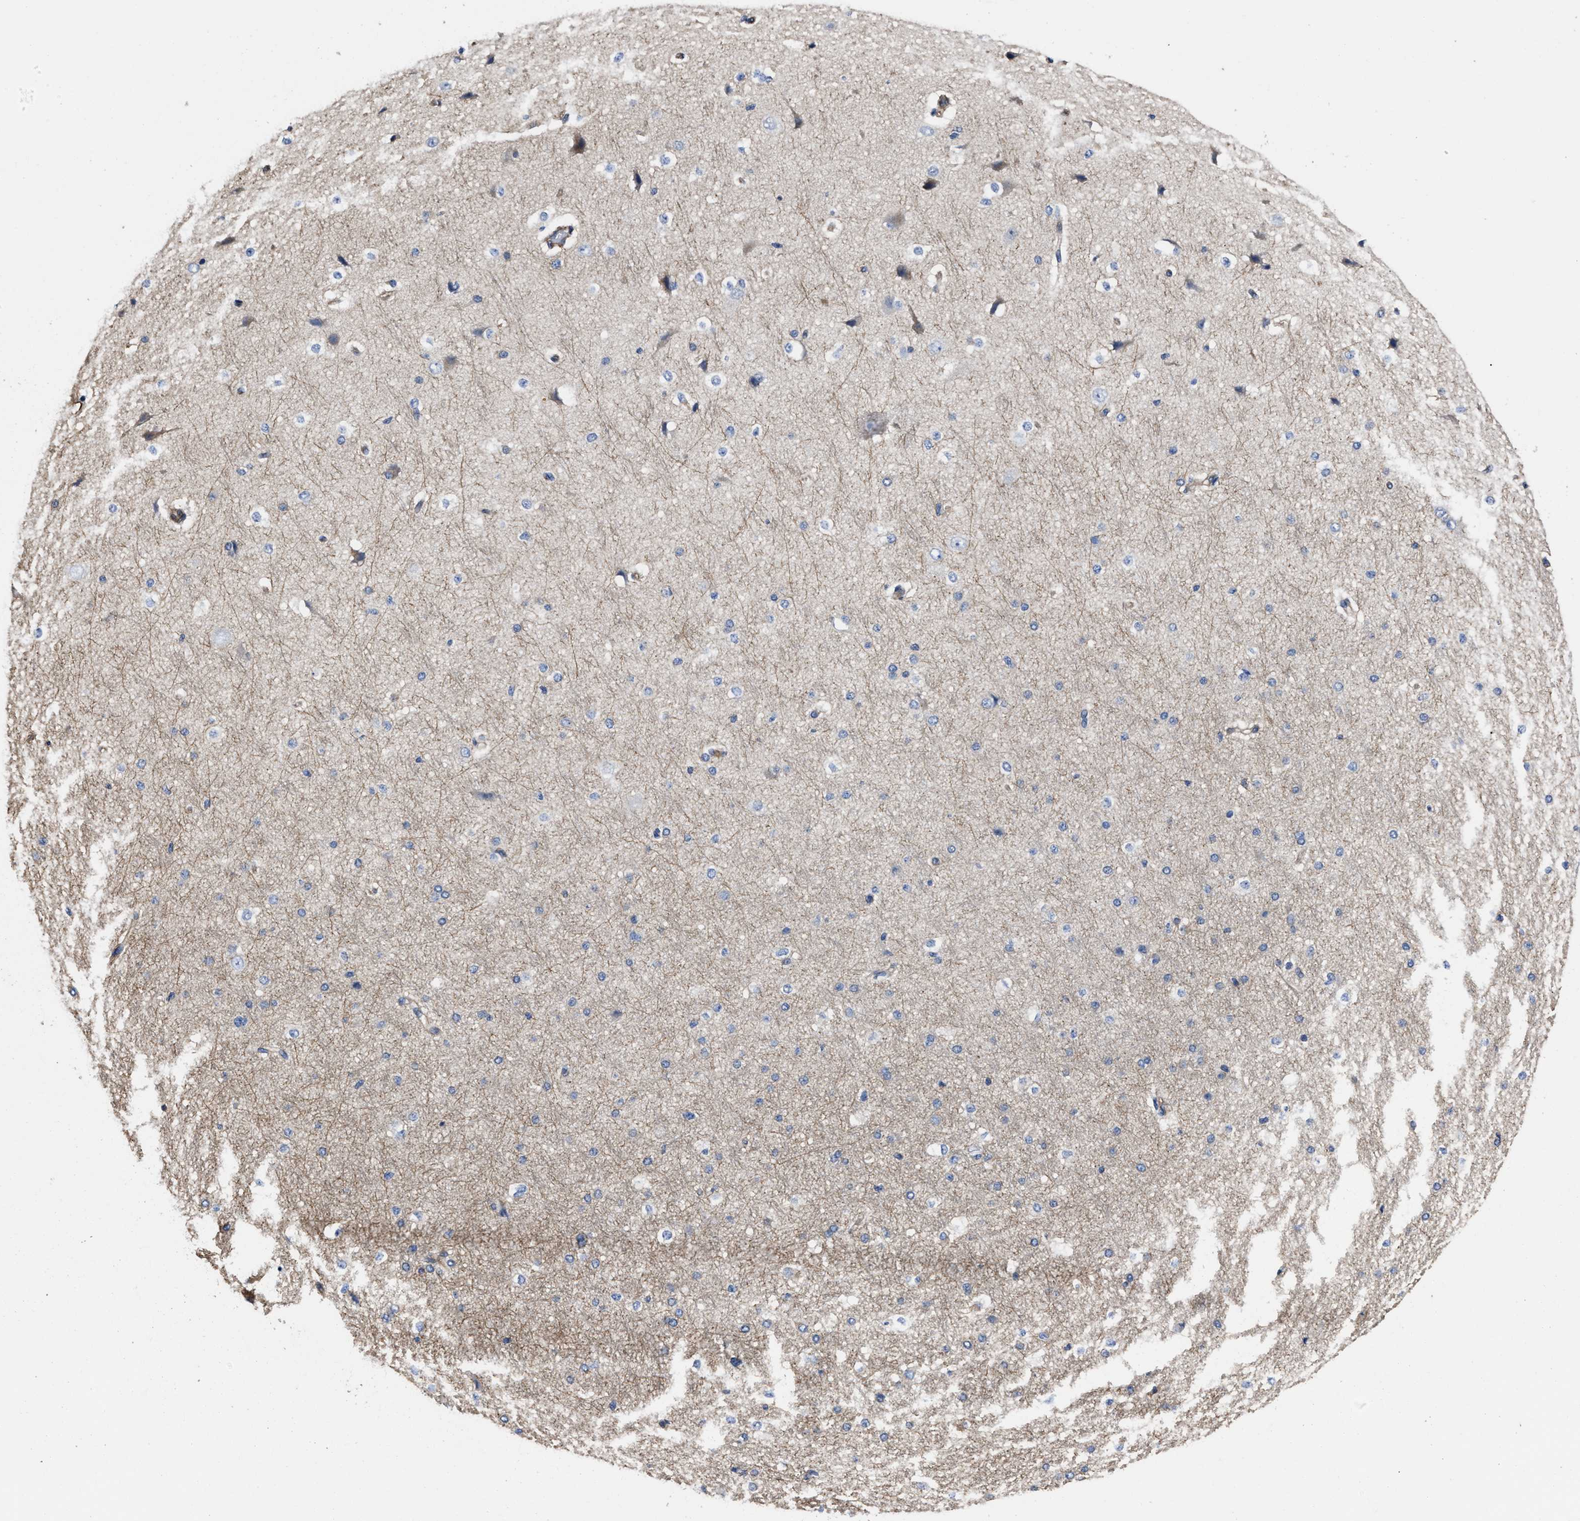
{"staining": {"intensity": "weak", "quantity": ">75%", "location": "cytoplasmic/membranous"}, "tissue": "cerebral cortex", "cell_type": "Endothelial cells", "image_type": "normal", "snomed": [{"axis": "morphology", "description": "Normal tissue, NOS"}, {"axis": "morphology", "description": "Developmental malformation"}, {"axis": "topography", "description": "Cerebral cortex"}], "caption": "IHC of unremarkable human cerebral cortex reveals low levels of weak cytoplasmic/membranous positivity in approximately >75% of endothelial cells. The staining was performed using DAB to visualize the protein expression in brown, while the nuclei were stained in blue with hematoxylin (Magnification: 20x).", "gene": "TSPAN33", "patient": {"sex": "female", "age": 30}}